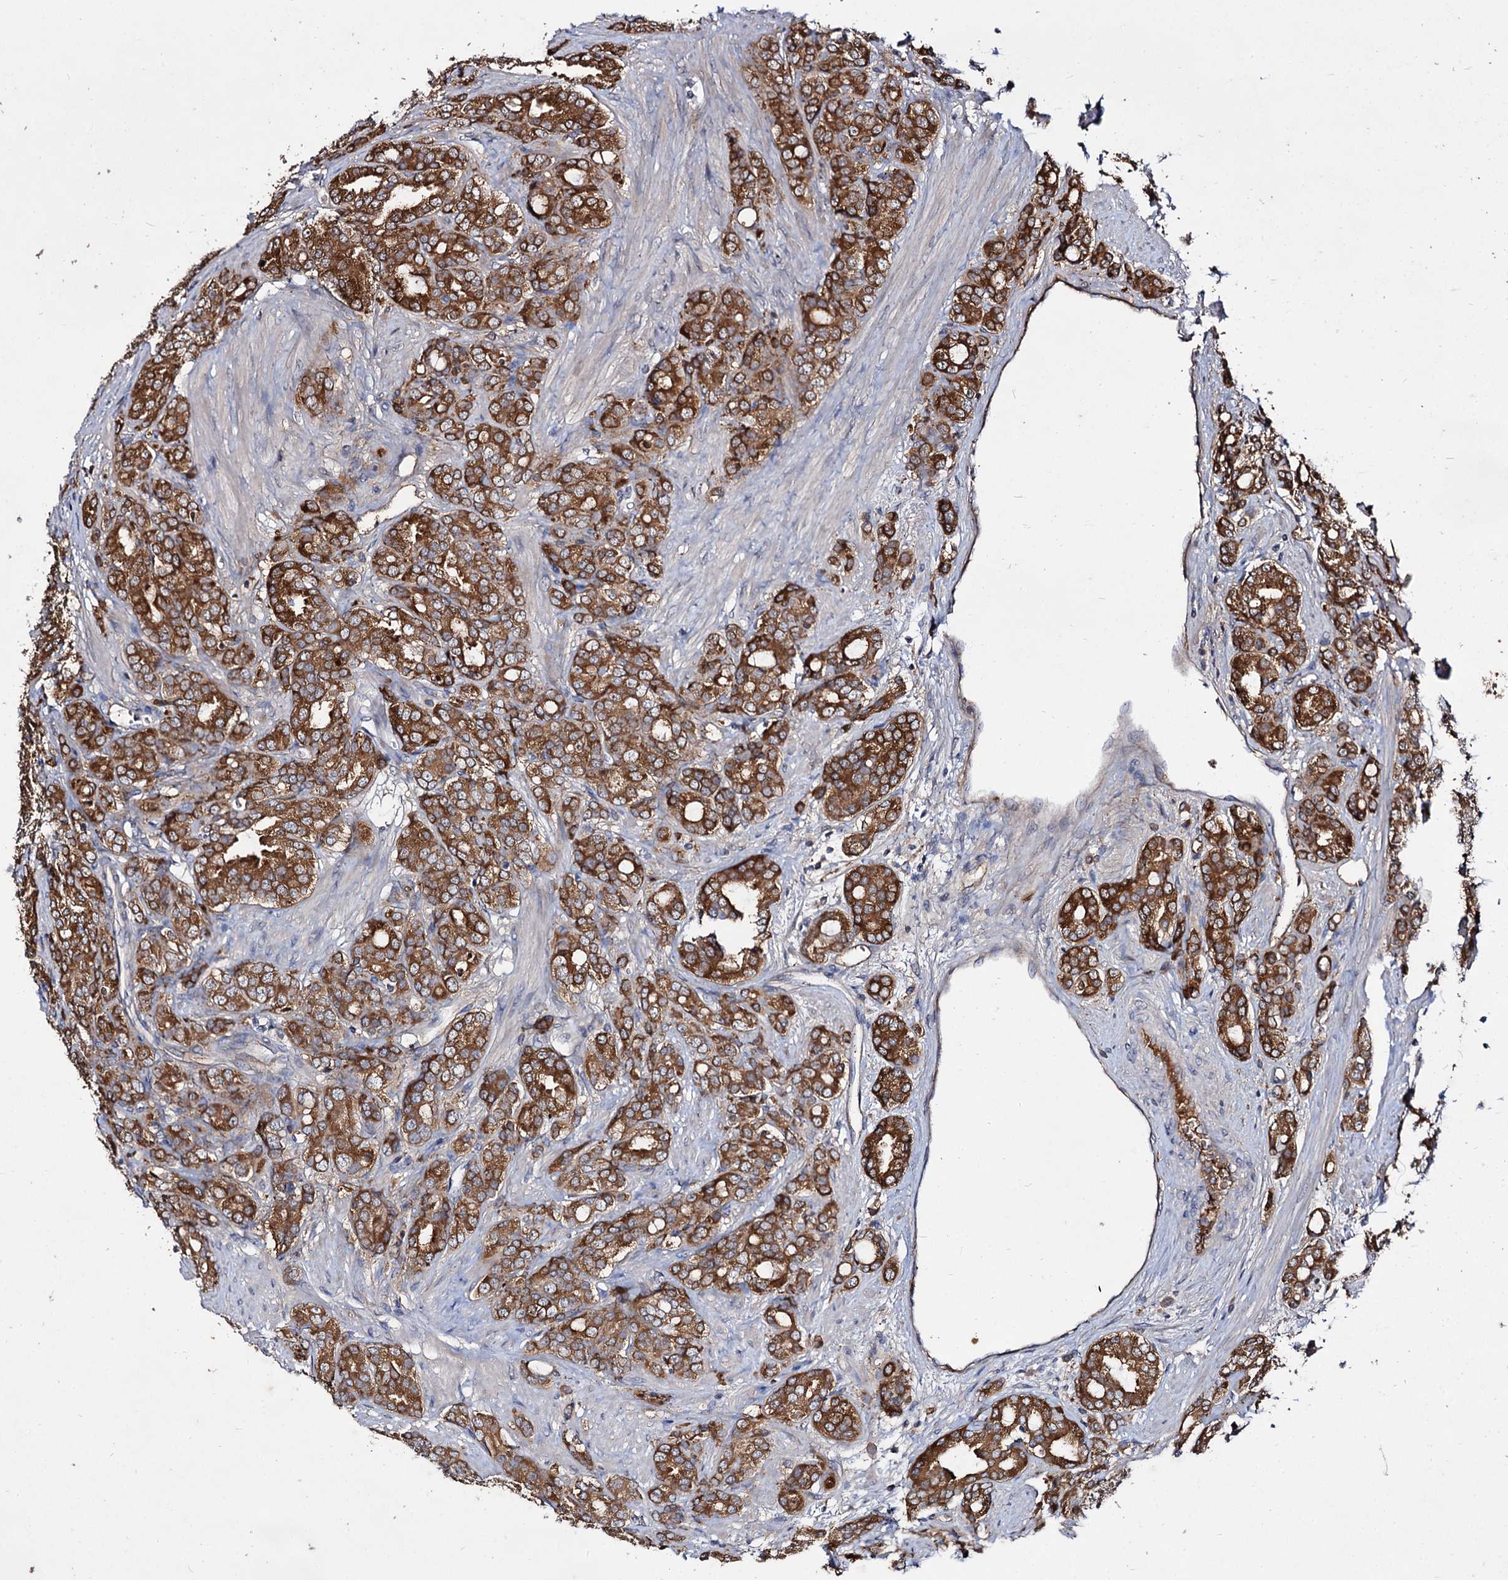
{"staining": {"intensity": "strong", "quantity": ">75%", "location": "cytoplasmic/membranous"}, "tissue": "prostate cancer", "cell_type": "Tumor cells", "image_type": "cancer", "snomed": [{"axis": "morphology", "description": "Adenocarcinoma, High grade"}, {"axis": "topography", "description": "Prostate"}], "caption": "Immunohistochemistry (IHC) (DAB (3,3'-diaminobenzidine)) staining of prostate cancer (high-grade adenocarcinoma) reveals strong cytoplasmic/membranous protein positivity in approximately >75% of tumor cells.", "gene": "ARFIP2", "patient": {"sex": "male", "age": 62}}